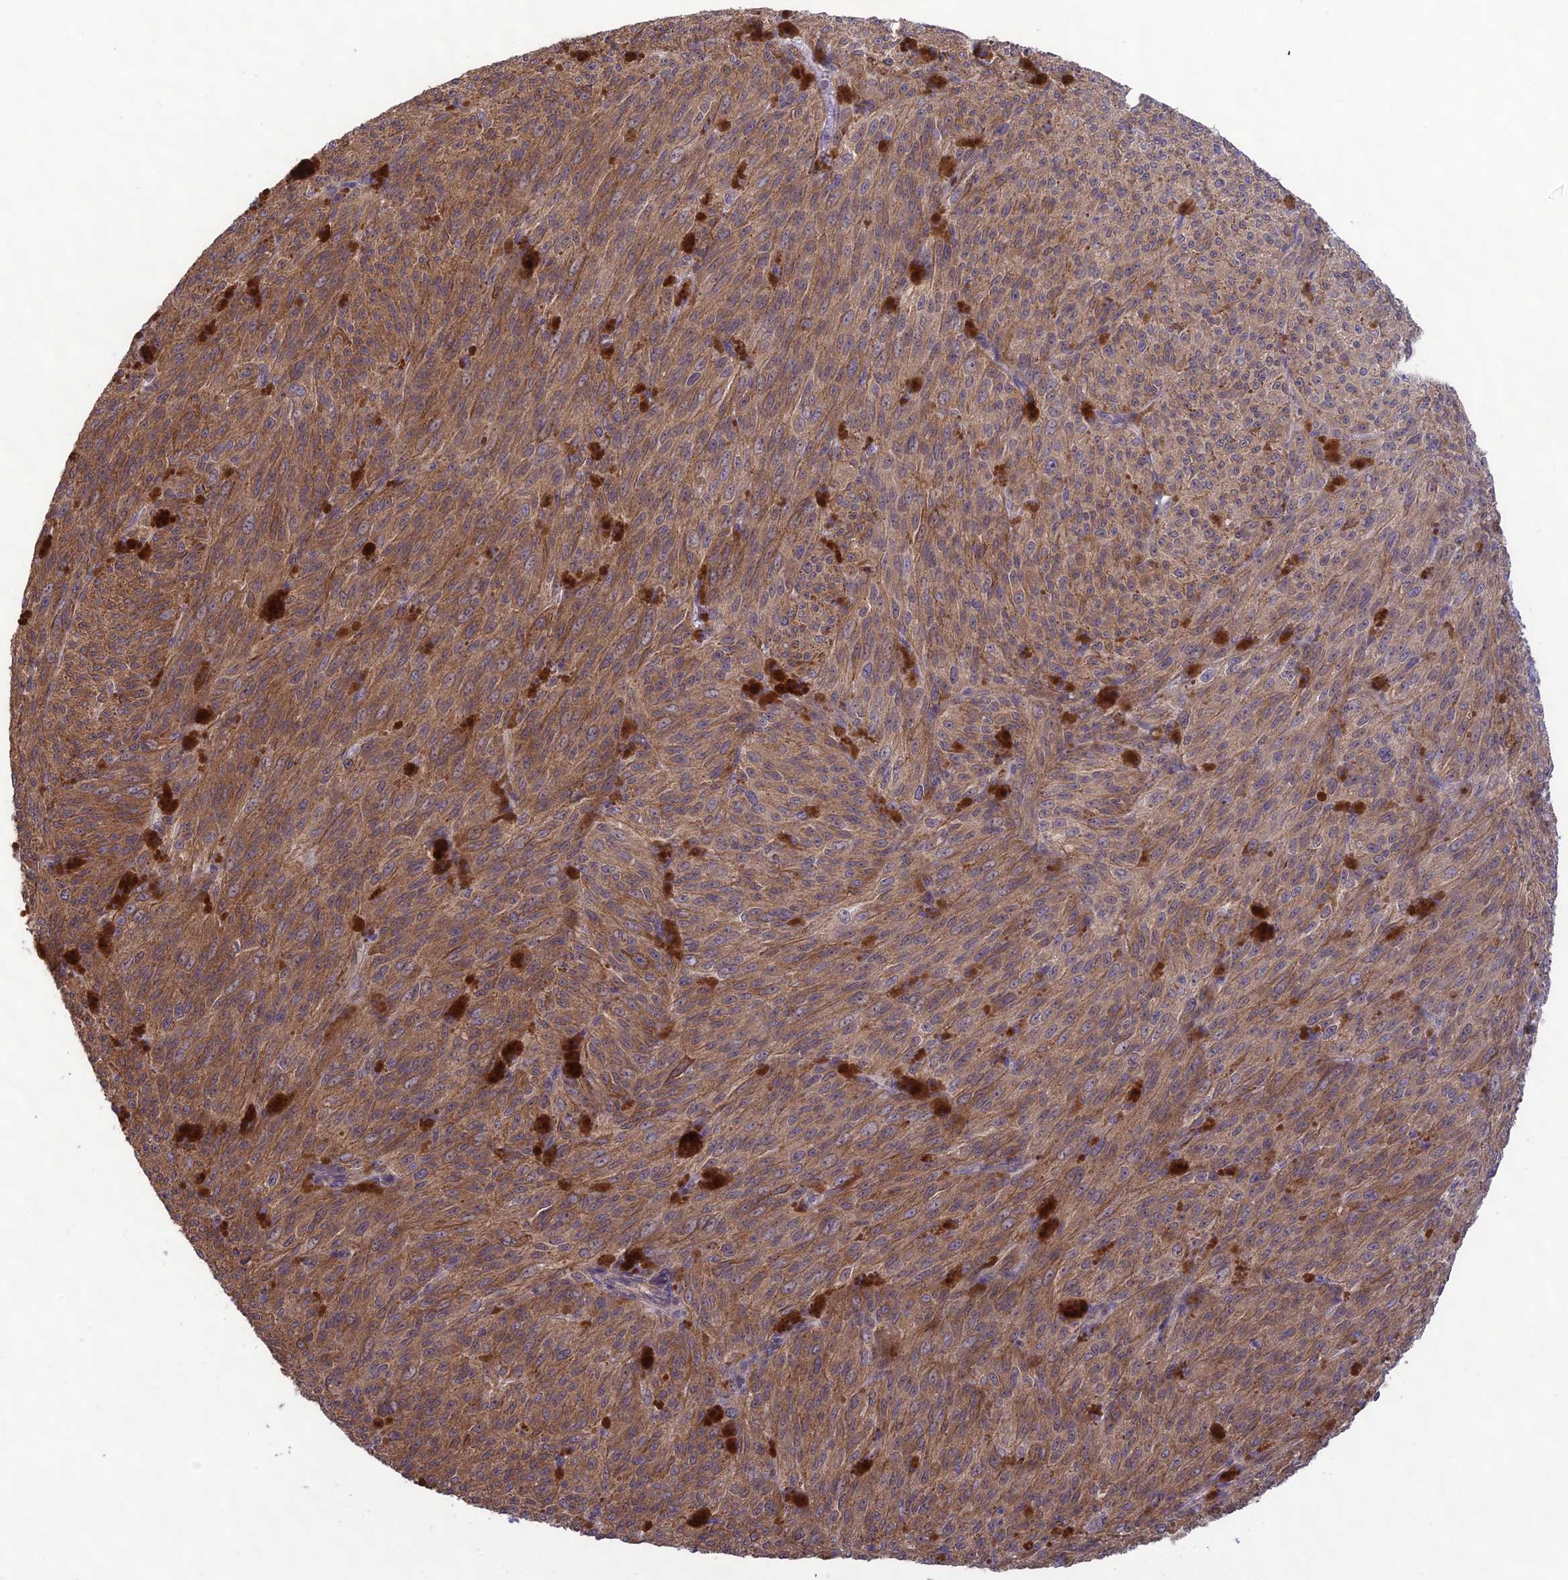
{"staining": {"intensity": "moderate", "quantity": ">75%", "location": "cytoplasmic/membranous"}, "tissue": "melanoma", "cell_type": "Tumor cells", "image_type": "cancer", "snomed": [{"axis": "morphology", "description": "Malignant melanoma, NOS"}, {"axis": "topography", "description": "Skin"}], "caption": "Malignant melanoma stained with DAB (3,3'-diaminobenzidine) immunohistochemistry reveals medium levels of moderate cytoplasmic/membranous expression in about >75% of tumor cells.", "gene": "MRNIP", "patient": {"sex": "female", "age": 52}}